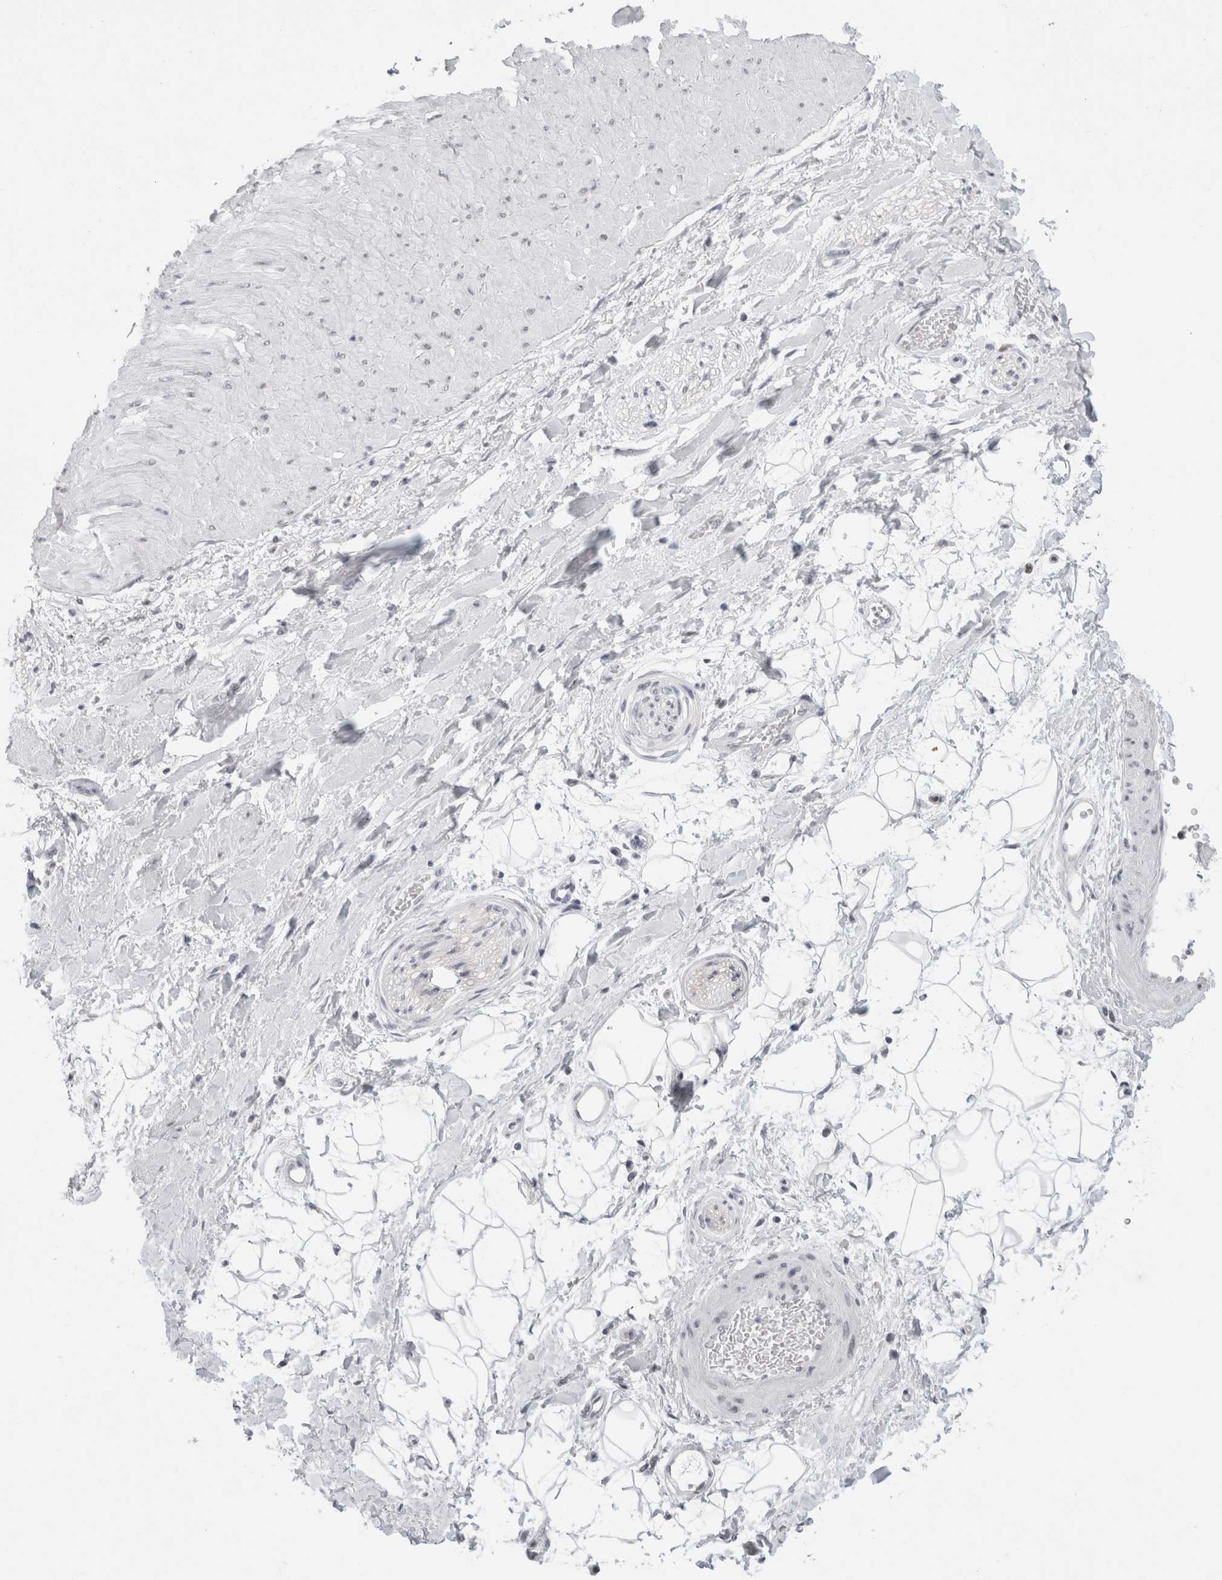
{"staining": {"intensity": "negative", "quantity": "none", "location": "none"}, "tissue": "adipose tissue", "cell_type": "Adipocytes", "image_type": "normal", "snomed": [{"axis": "morphology", "description": "Normal tissue, NOS"}, {"axis": "topography", "description": "Soft tissue"}], "caption": "High power microscopy micrograph of an IHC histopathology image of normal adipose tissue, revealing no significant expression in adipocytes. The staining is performed using DAB brown chromogen with nuclei counter-stained in using hematoxylin.", "gene": "SMARCC1", "patient": {"sex": "male", "age": 72}}